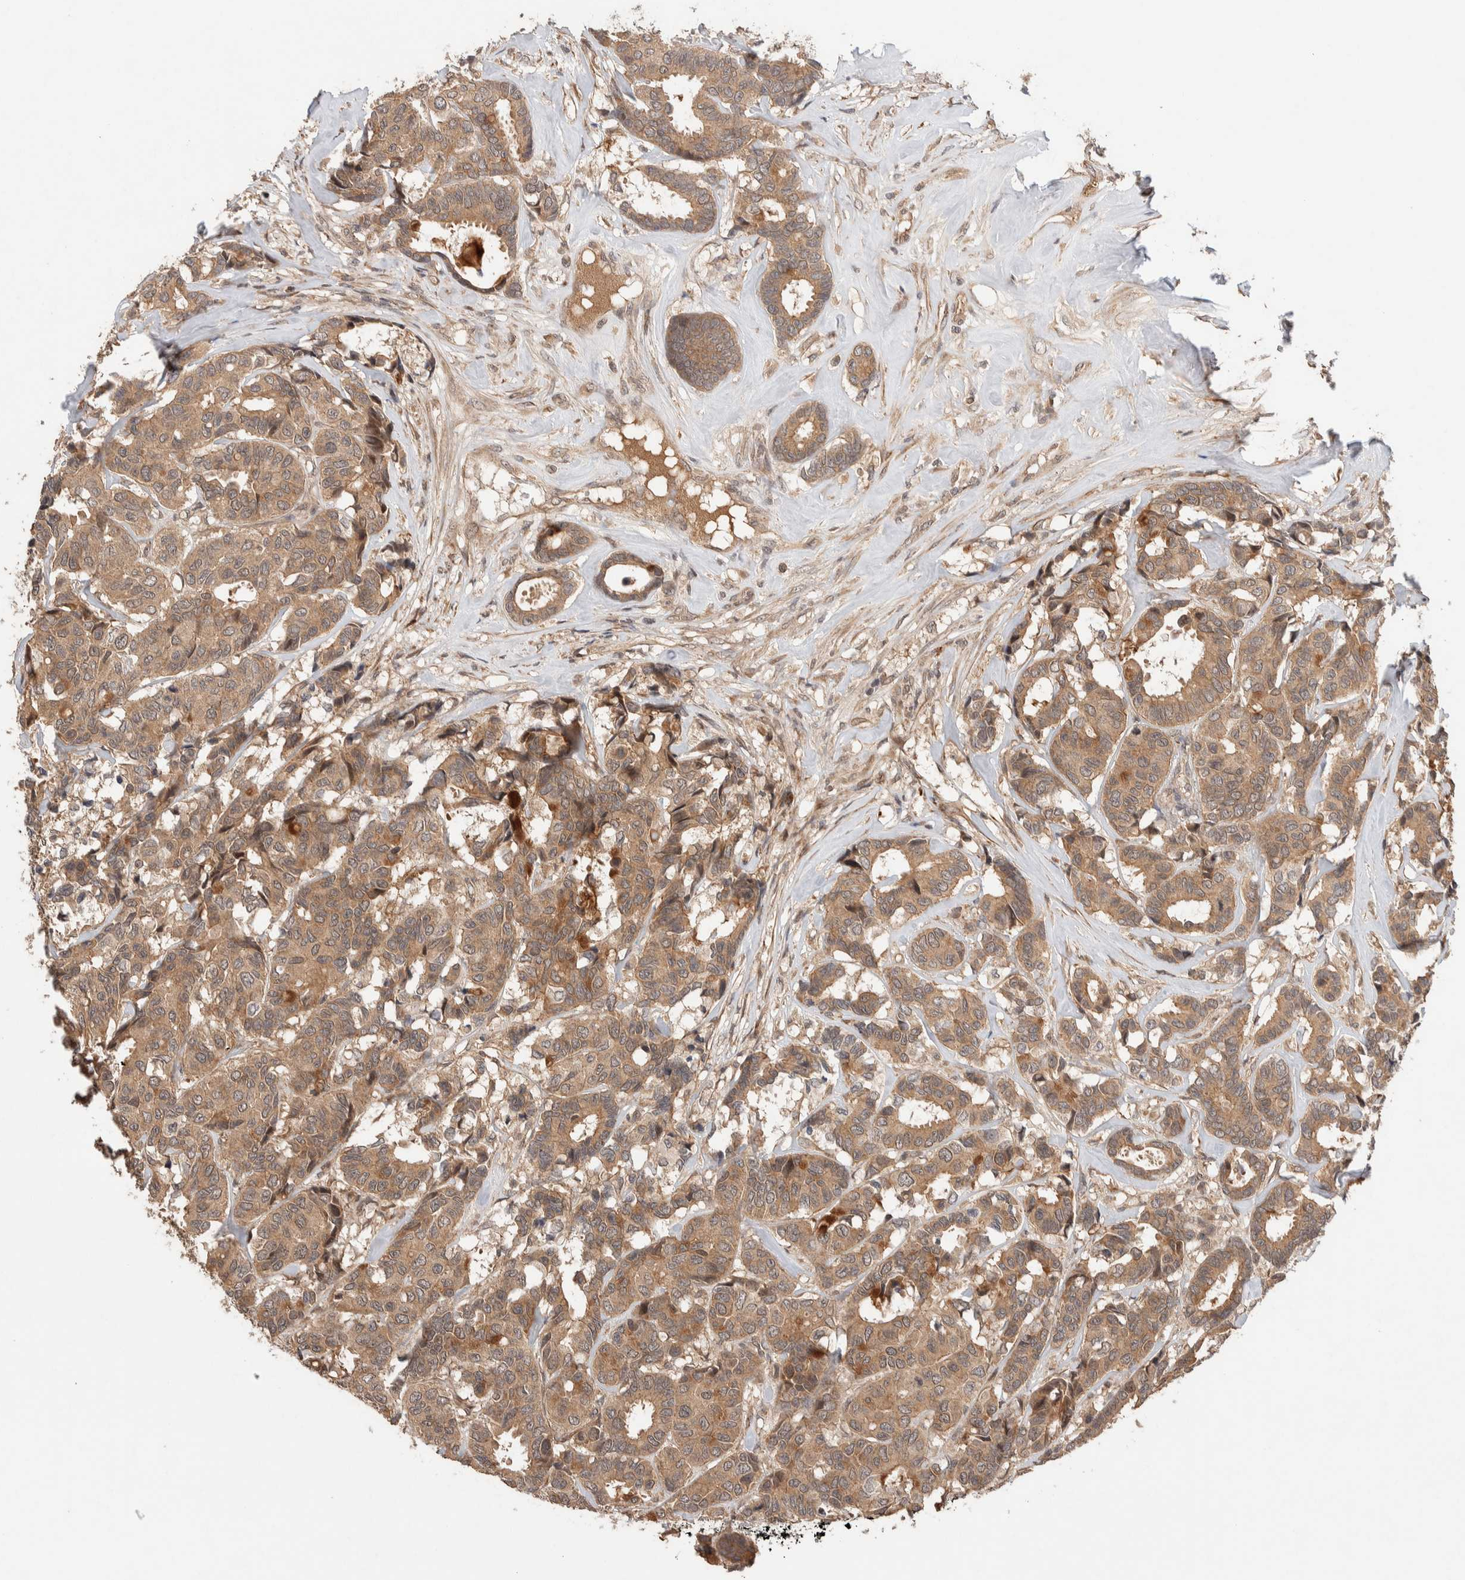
{"staining": {"intensity": "moderate", "quantity": ">75%", "location": "cytoplasmic/membranous"}, "tissue": "breast cancer", "cell_type": "Tumor cells", "image_type": "cancer", "snomed": [{"axis": "morphology", "description": "Duct carcinoma"}, {"axis": "topography", "description": "Breast"}], "caption": "Breast cancer stained with immunohistochemistry (IHC) exhibits moderate cytoplasmic/membranous positivity in about >75% of tumor cells.", "gene": "PRDM15", "patient": {"sex": "female", "age": 87}}